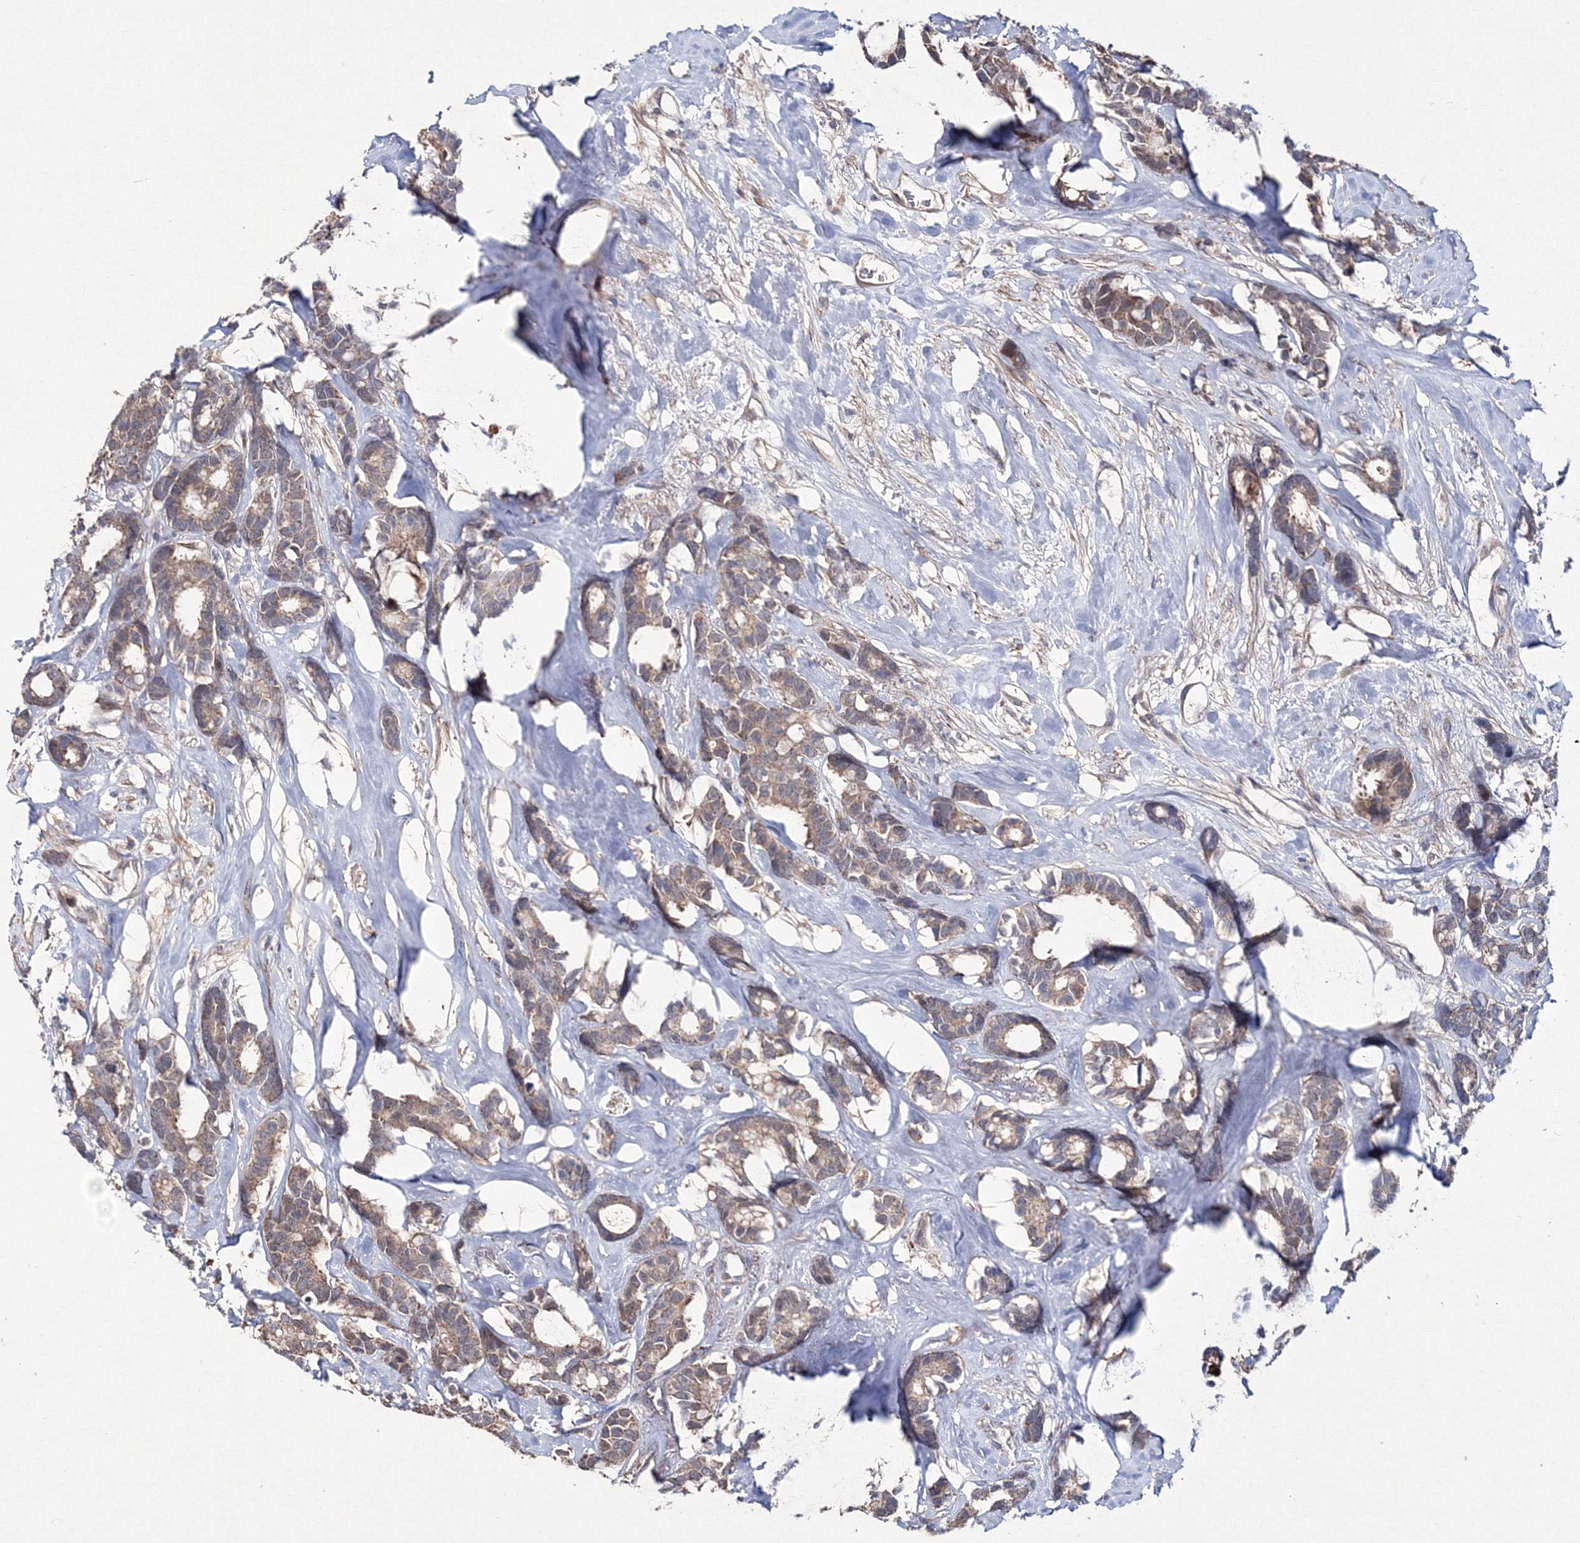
{"staining": {"intensity": "weak", "quantity": ">75%", "location": "cytoplasmic/membranous"}, "tissue": "breast cancer", "cell_type": "Tumor cells", "image_type": "cancer", "snomed": [{"axis": "morphology", "description": "Duct carcinoma"}, {"axis": "topography", "description": "Breast"}], "caption": "Brown immunohistochemical staining in infiltrating ductal carcinoma (breast) displays weak cytoplasmic/membranous staining in approximately >75% of tumor cells.", "gene": "PPP2R2B", "patient": {"sex": "female", "age": 87}}